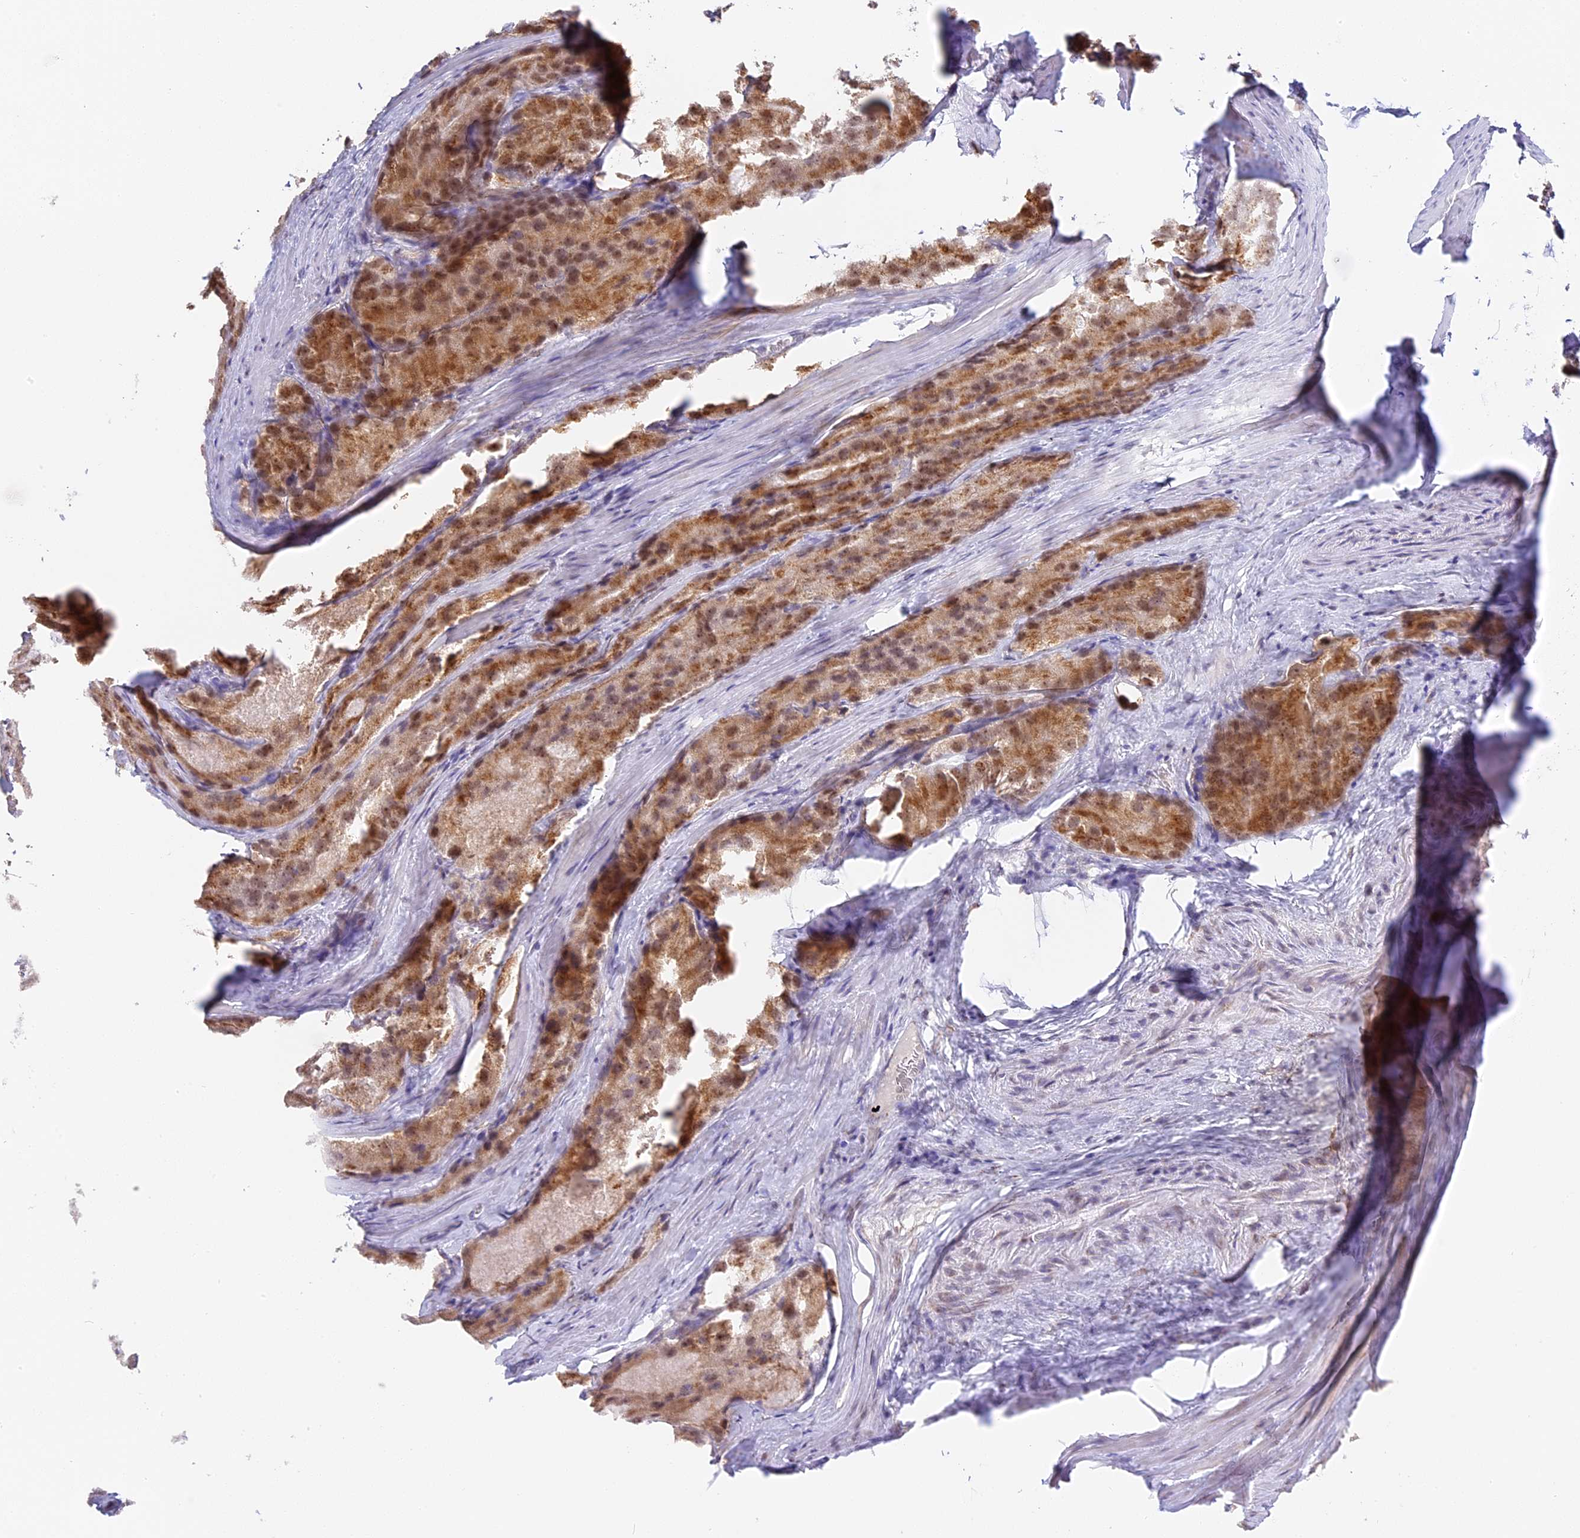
{"staining": {"intensity": "moderate", "quantity": ">75%", "location": "cytoplasmic/membranous,nuclear"}, "tissue": "prostate cancer", "cell_type": "Tumor cells", "image_type": "cancer", "snomed": [{"axis": "morphology", "description": "Adenocarcinoma, Low grade"}, {"axis": "topography", "description": "Prostate"}], "caption": "The histopathology image shows a brown stain indicating the presence of a protein in the cytoplasmic/membranous and nuclear of tumor cells in prostate cancer (low-grade adenocarcinoma).", "gene": "HEATR5B", "patient": {"sex": "male", "age": 69}}